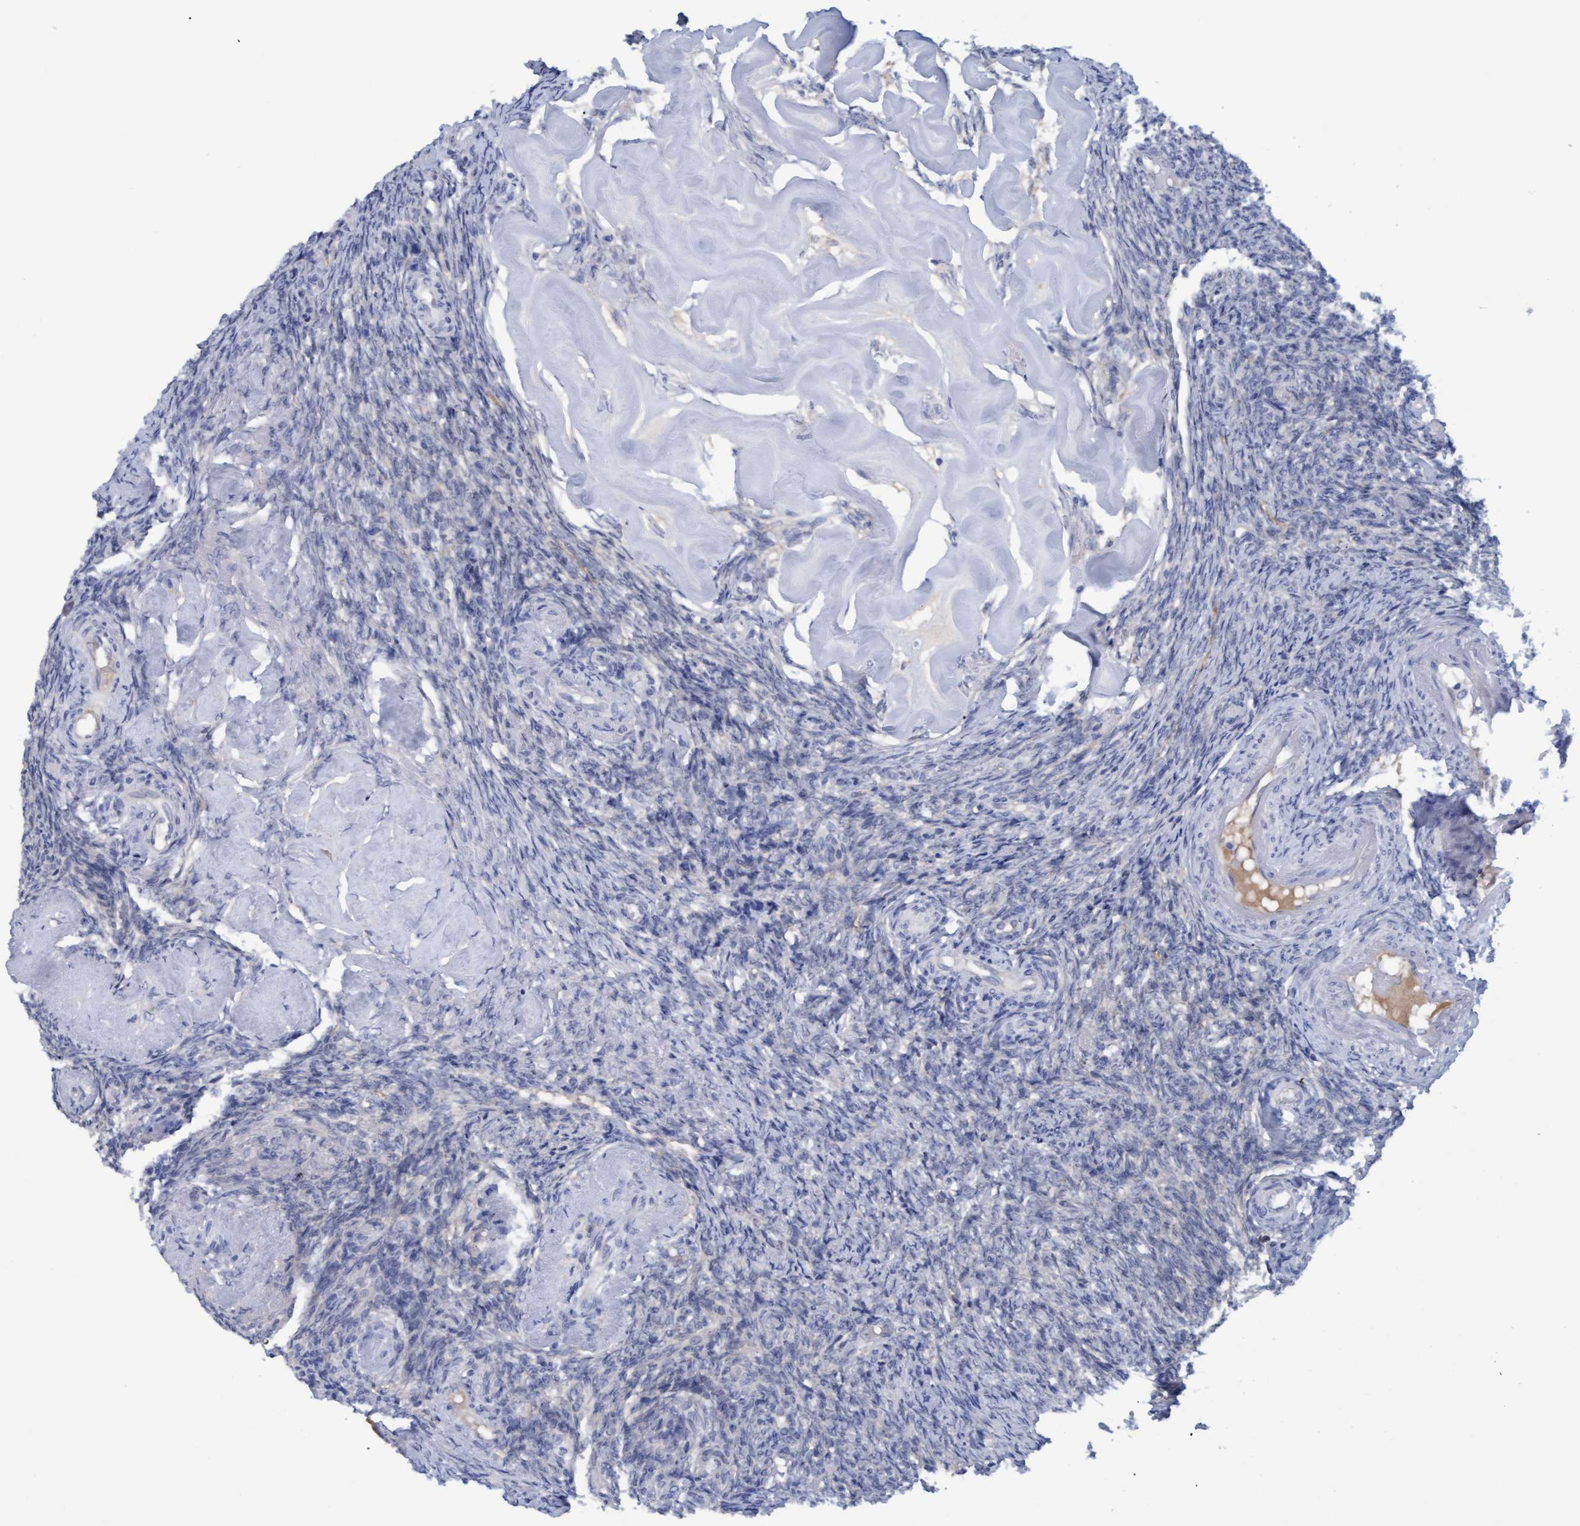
{"staining": {"intensity": "negative", "quantity": "none", "location": "none"}, "tissue": "ovary", "cell_type": "Ovarian stroma cells", "image_type": "normal", "snomed": [{"axis": "morphology", "description": "Normal tissue, NOS"}, {"axis": "topography", "description": "Ovary"}], "caption": "A high-resolution histopathology image shows IHC staining of unremarkable ovary, which shows no significant positivity in ovarian stroma cells. (DAB (3,3'-diaminobenzidine) IHC with hematoxylin counter stain).", "gene": "STXBP1", "patient": {"sex": "female", "age": 41}}